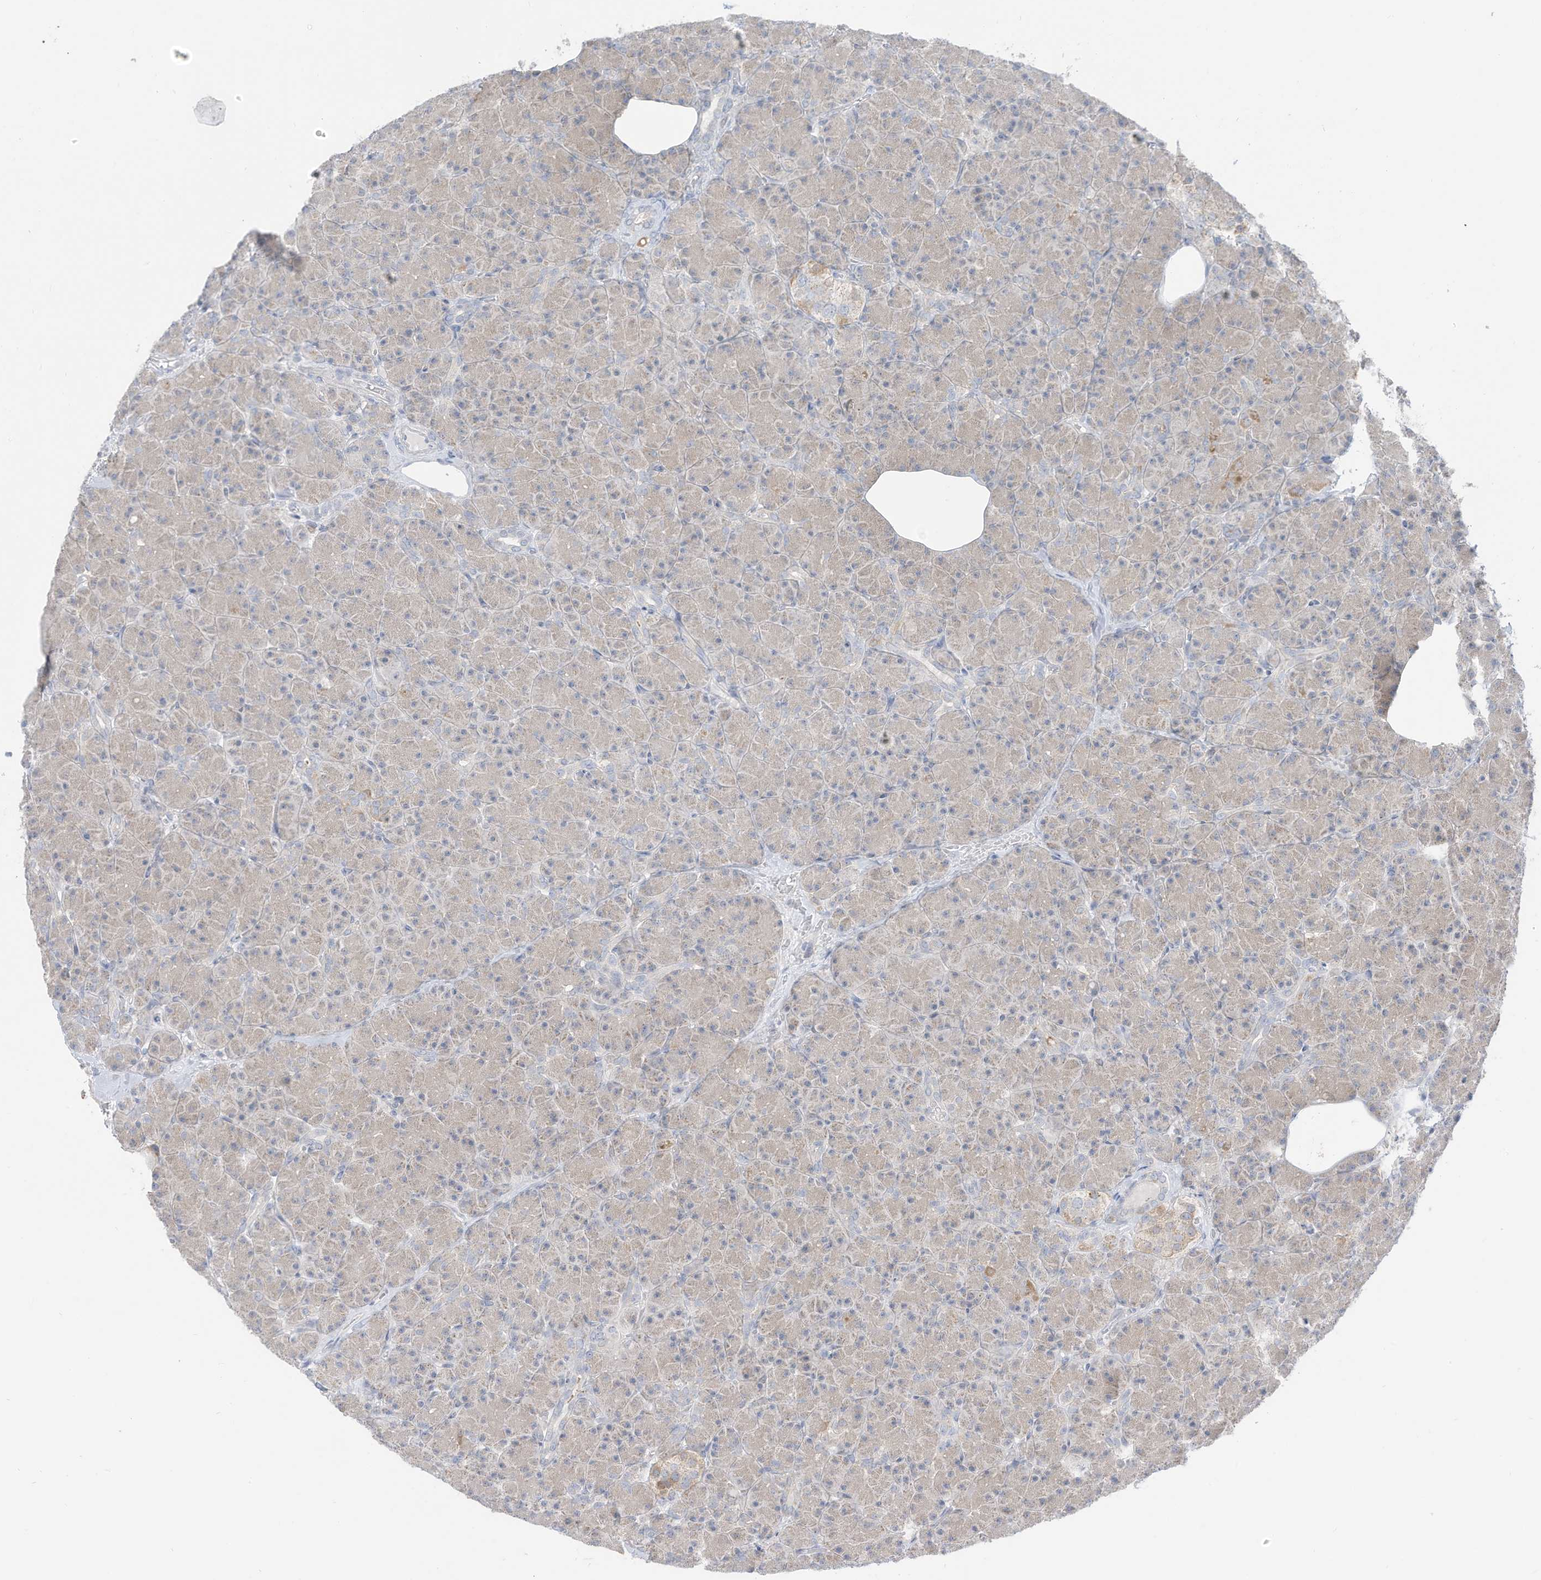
{"staining": {"intensity": "weak", "quantity": "<25%", "location": "cytoplasmic/membranous"}, "tissue": "pancreas", "cell_type": "Exocrine glandular cells", "image_type": "normal", "snomed": [{"axis": "morphology", "description": "Normal tissue, NOS"}, {"axis": "topography", "description": "Pancreas"}], "caption": "An immunohistochemistry histopathology image of normal pancreas is shown. There is no staining in exocrine glandular cells of pancreas.", "gene": "OGT", "patient": {"sex": "female", "age": 43}}